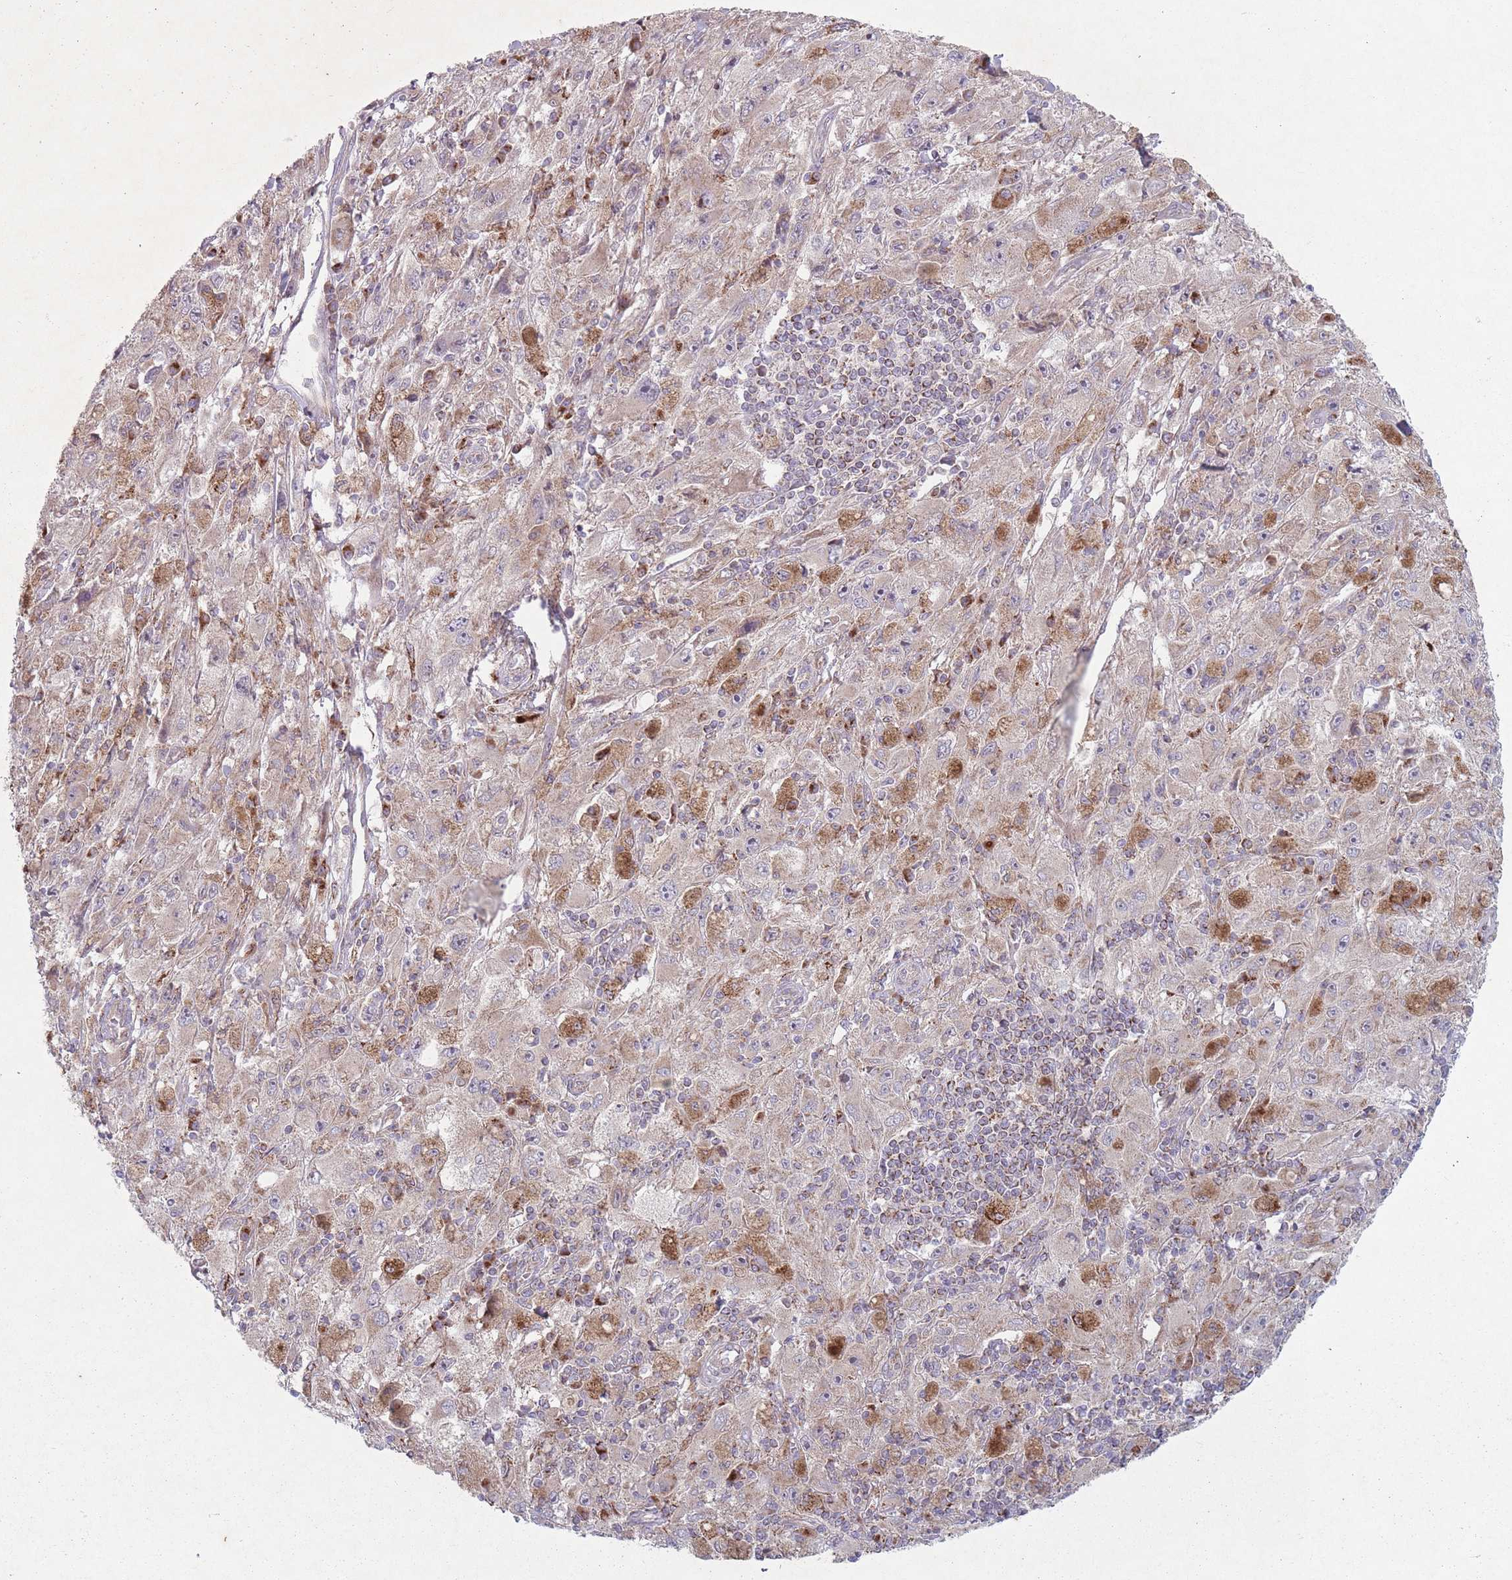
{"staining": {"intensity": "moderate", "quantity": "<25%", "location": "cytoplasmic/membranous"}, "tissue": "melanoma", "cell_type": "Tumor cells", "image_type": "cancer", "snomed": [{"axis": "morphology", "description": "Malignant melanoma, Metastatic site"}, {"axis": "topography", "description": "Skin"}], "caption": "This image shows malignant melanoma (metastatic site) stained with immunohistochemistry (IHC) to label a protein in brown. The cytoplasmic/membranous of tumor cells show moderate positivity for the protein. Nuclei are counter-stained blue.", "gene": "OR10Q1", "patient": {"sex": "male", "age": 53}}